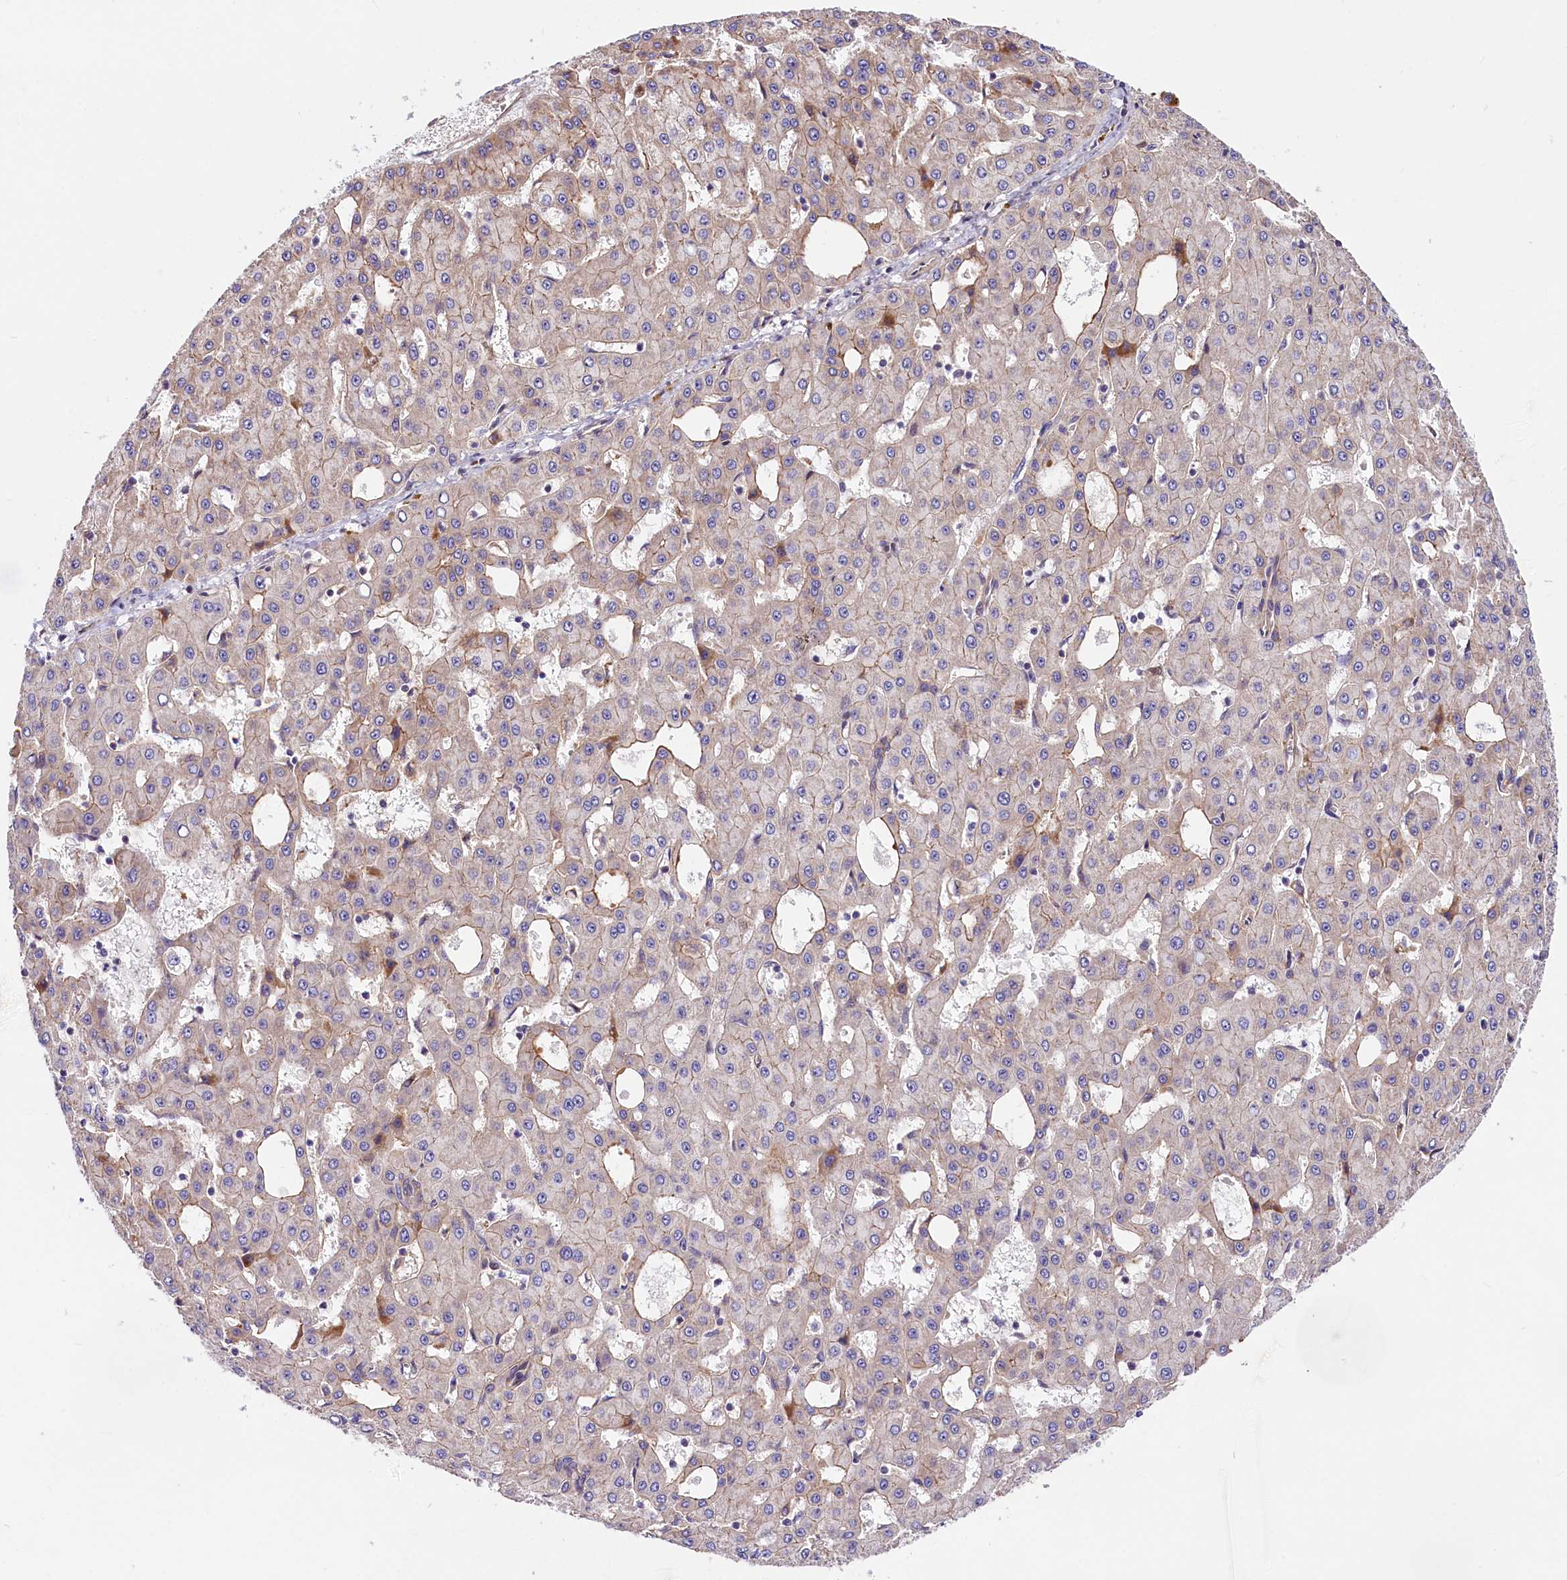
{"staining": {"intensity": "moderate", "quantity": "<25%", "location": "cytoplasmic/membranous"}, "tissue": "liver cancer", "cell_type": "Tumor cells", "image_type": "cancer", "snomed": [{"axis": "morphology", "description": "Carcinoma, Hepatocellular, NOS"}, {"axis": "topography", "description": "Liver"}], "caption": "Liver cancer (hepatocellular carcinoma) was stained to show a protein in brown. There is low levels of moderate cytoplasmic/membranous expression in about <25% of tumor cells.", "gene": "ARMC6", "patient": {"sex": "male", "age": 47}}